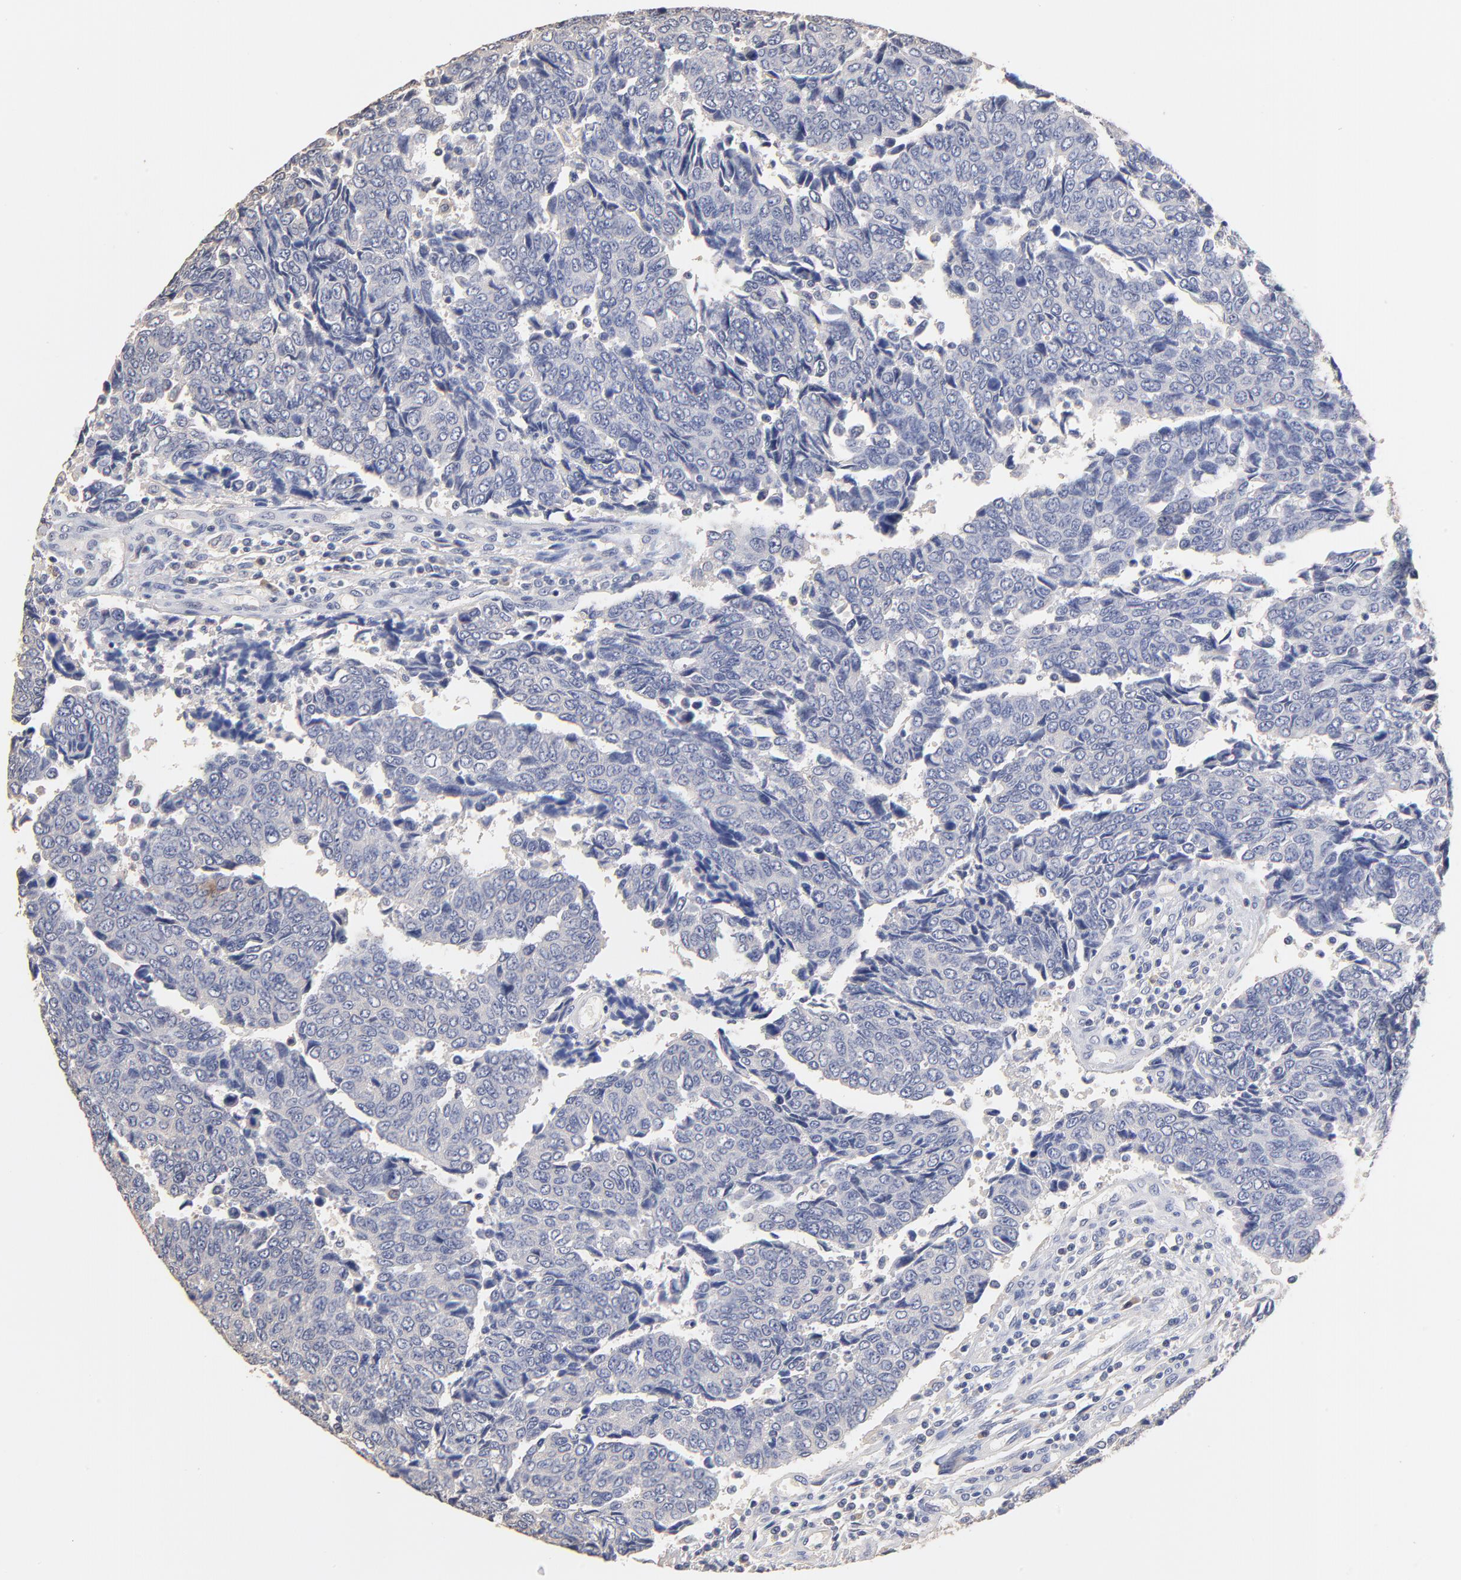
{"staining": {"intensity": "negative", "quantity": "none", "location": "none"}, "tissue": "urothelial cancer", "cell_type": "Tumor cells", "image_type": "cancer", "snomed": [{"axis": "morphology", "description": "Urothelial carcinoma, High grade"}, {"axis": "topography", "description": "Urinary bladder"}], "caption": "Immunohistochemistry (IHC) of human urothelial cancer demonstrates no expression in tumor cells. (DAB (3,3'-diaminobenzidine) immunohistochemistry with hematoxylin counter stain).", "gene": "TWNK", "patient": {"sex": "male", "age": 86}}